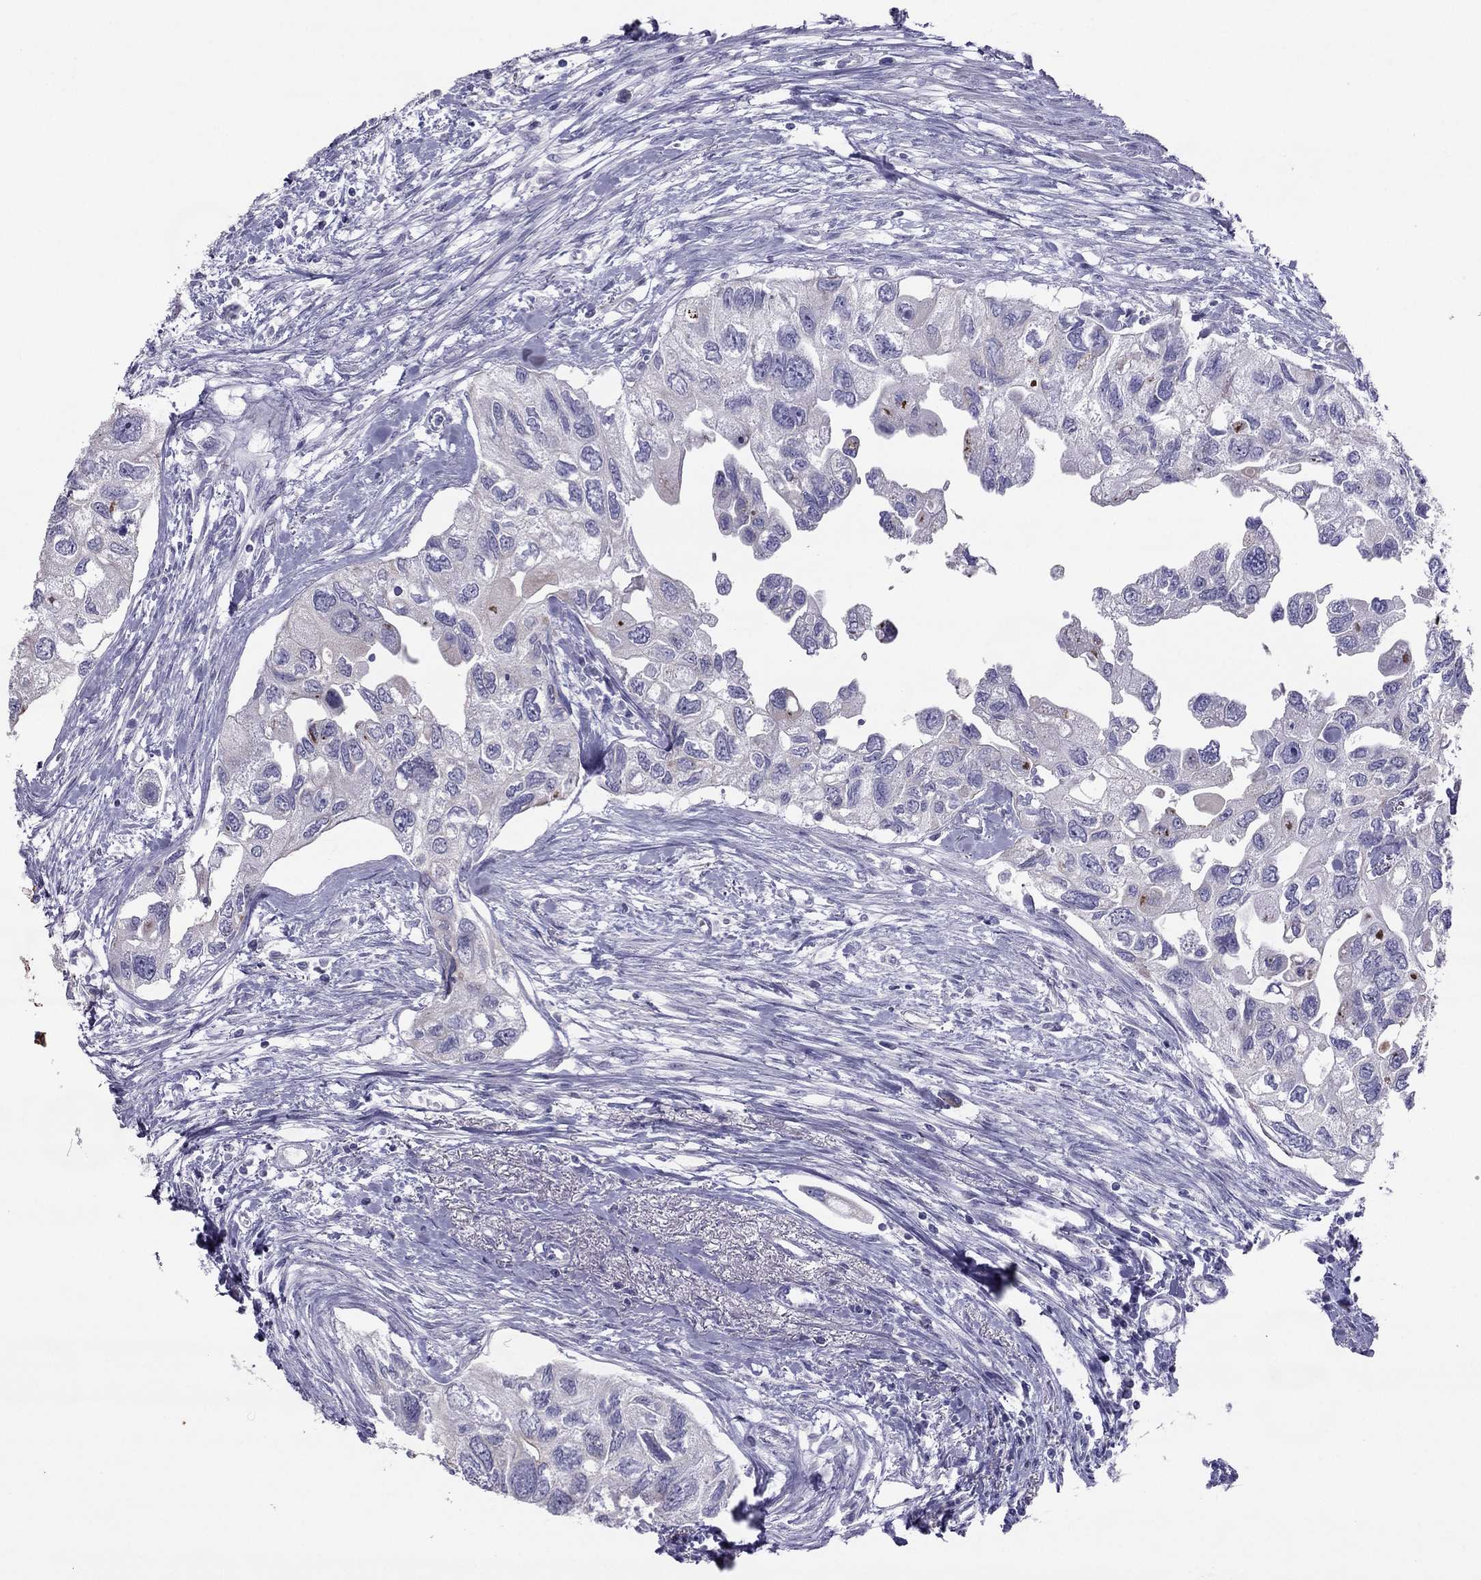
{"staining": {"intensity": "negative", "quantity": "none", "location": "none"}, "tissue": "urothelial cancer", "cell_type": "Tumor cells", "image_type": "cancer", "snomed": [{"axis": "morphology", "description": "Urothelial carcinoma, High grade"}, {"axis": "topography", "description": "Urinary bladder"}], "caption": "IHC of urothelial carcinoma (high-grade) shows no expression in tumor cells. Nuclei are stained in blue.", "gene": "MAEL", "patient": {"sex": "male", "age": 59}}